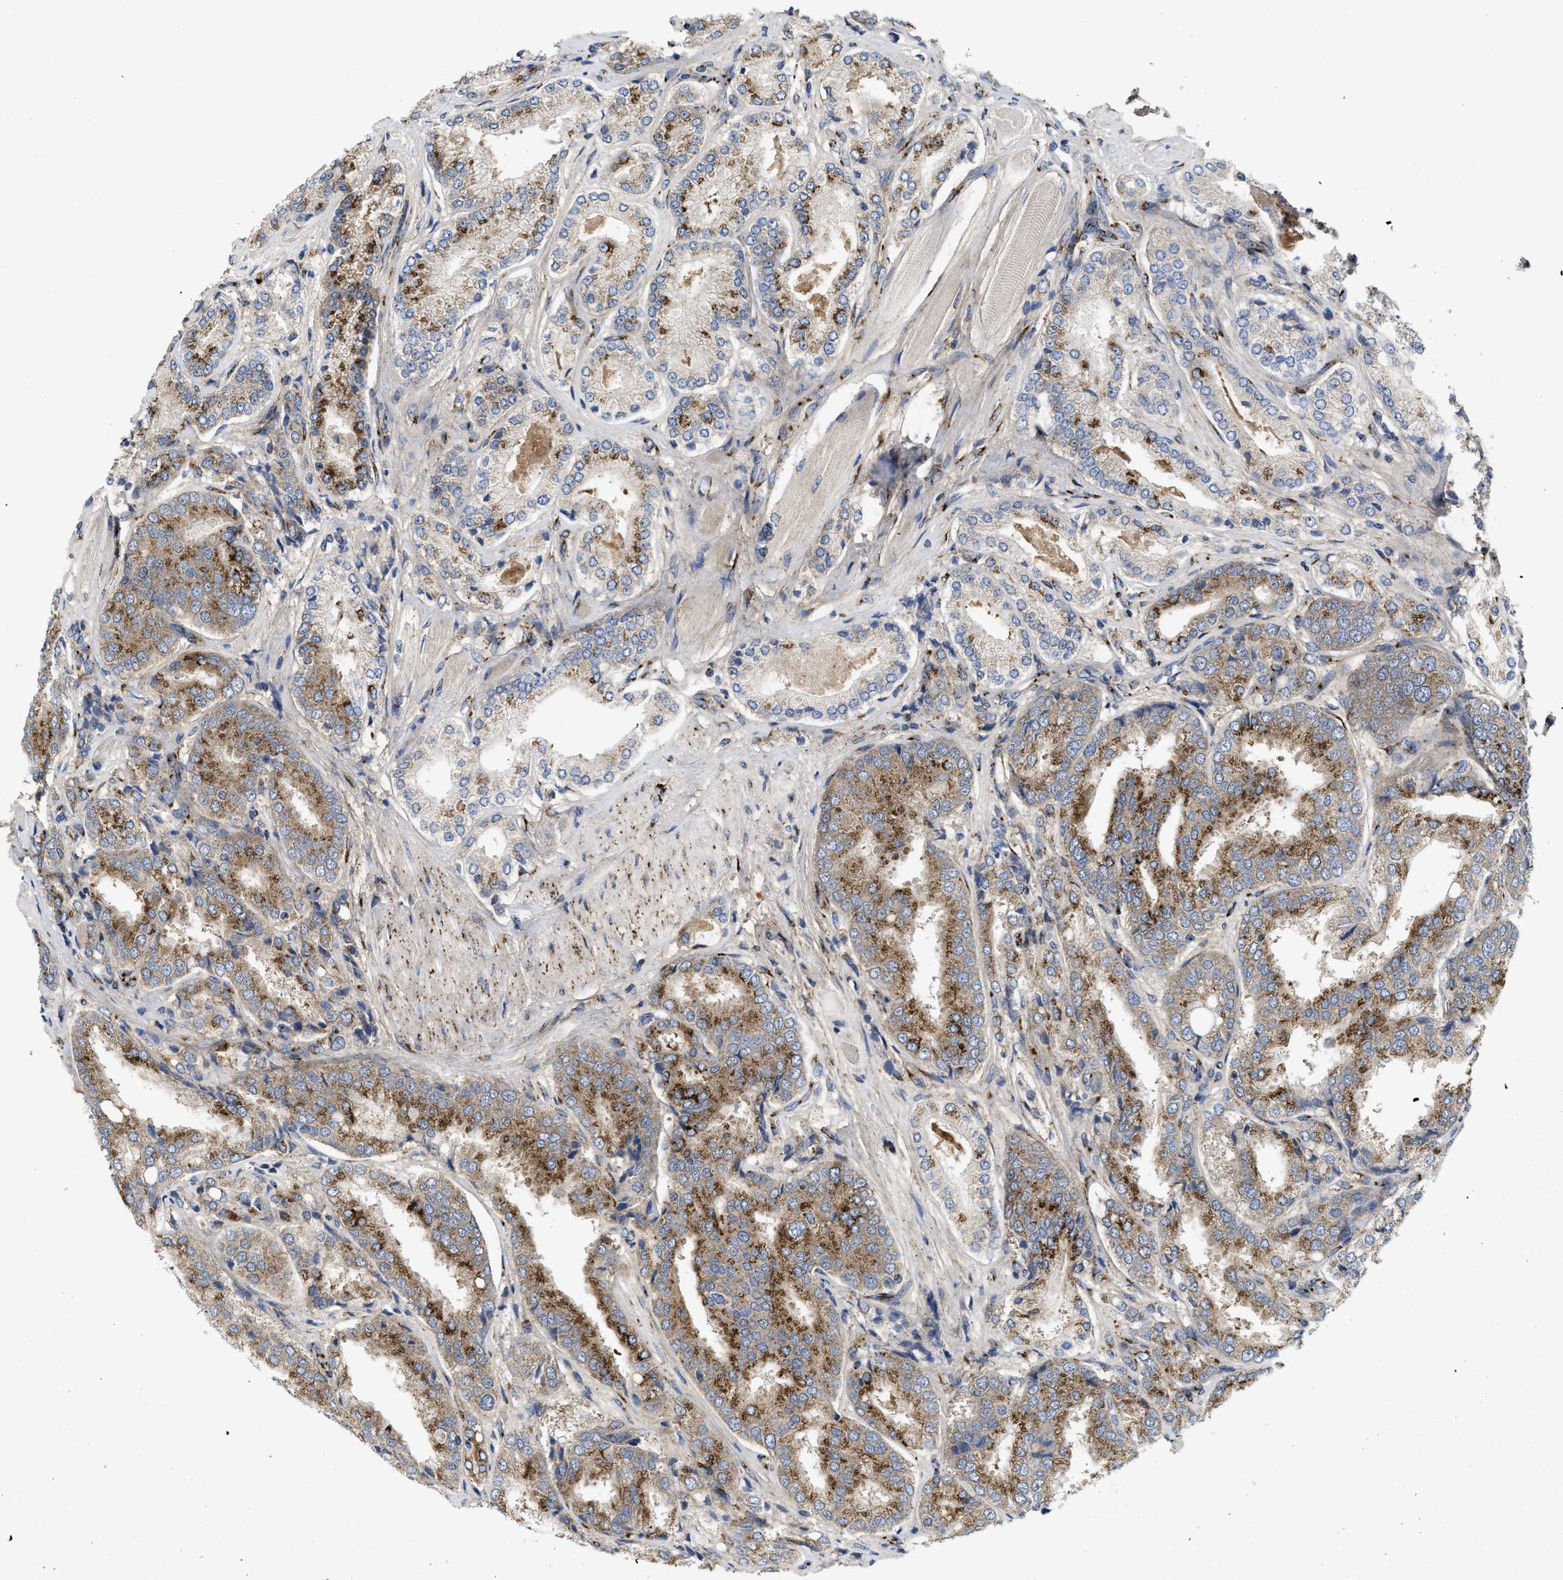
{"staining": {"intensity": "moderate", "quantity": ">75%", "location": "cytoplasmic/membranous"}, "tissue": "prostate cancer", "cell_type": "Tumor cells", "image_type": "cancer", "snomed": [{"axis": "morphology", "description": "Adenocarcinoma, High grade"}, {"axis": "topography", "description": "Prostate"}], "caption": "About >75% of tumor cells in prostate cancer demonstrate moderate cytoplasmic/membranous protein staining as visualized by brown immunohistochemical staining.", "gene": "ZNF70", "patient": {"sex": "male", "age": 50}}